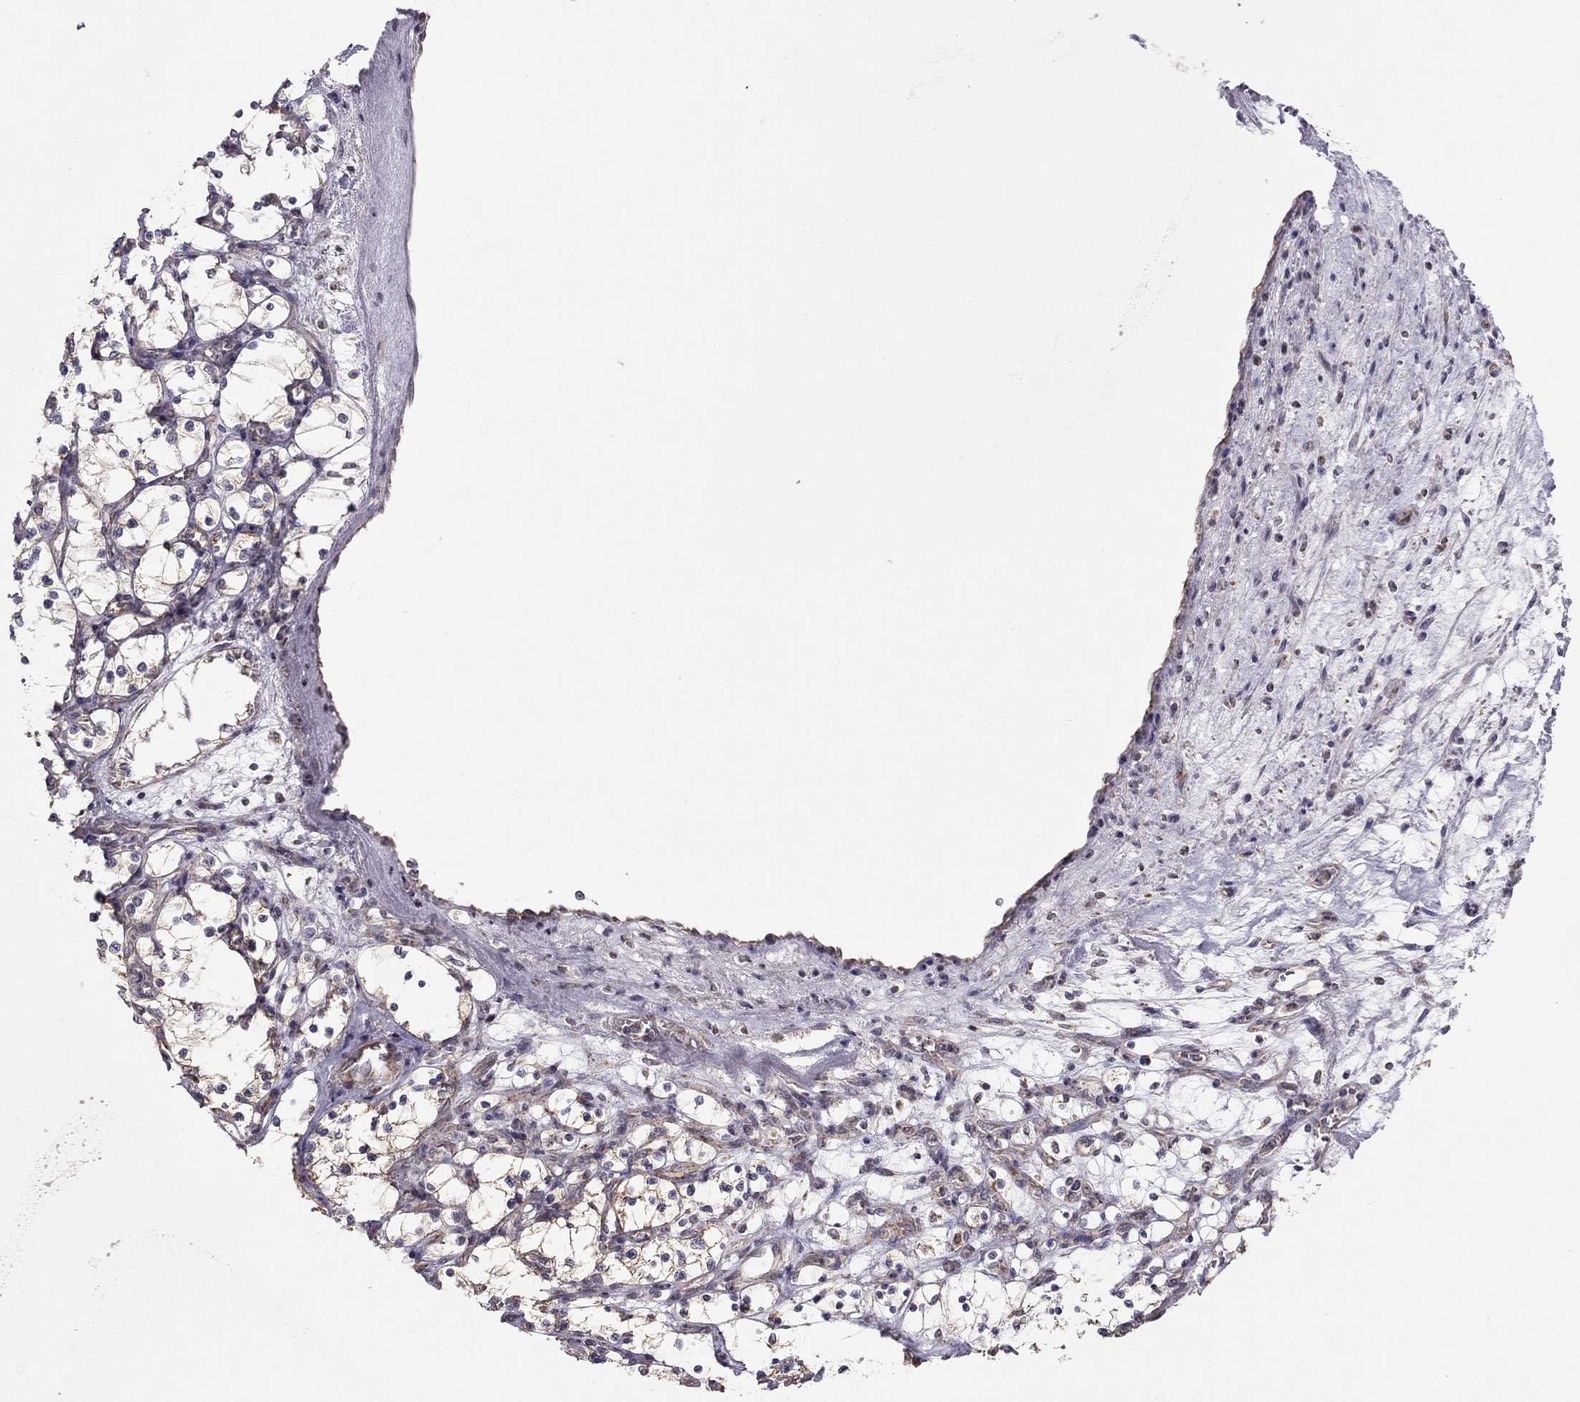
{"staining": {"intensity": "weak", "quantity": "25%-75%", "location": "cytoplasmic/membranous"}, "tissue": "renal cancer", "cell_type": "Tumor cells", "image_type": "cancer", "snomed": [{"axis": "morphology", "description": "Adenocarcinoma, NOS"}, {"axis": "topography", "description": "Kidney"}], "caption": "Immunohistochemistry (IHC) (DAB) staining of human renal cancer (adenocarcinoma) reveals weak cytoplasmic/membranous protein staining in about 25%-75% of tumor cells. Nuclei are stained in blue.", "gene": "LRIT3", "patient": {"sex": "female", "age": 69}}